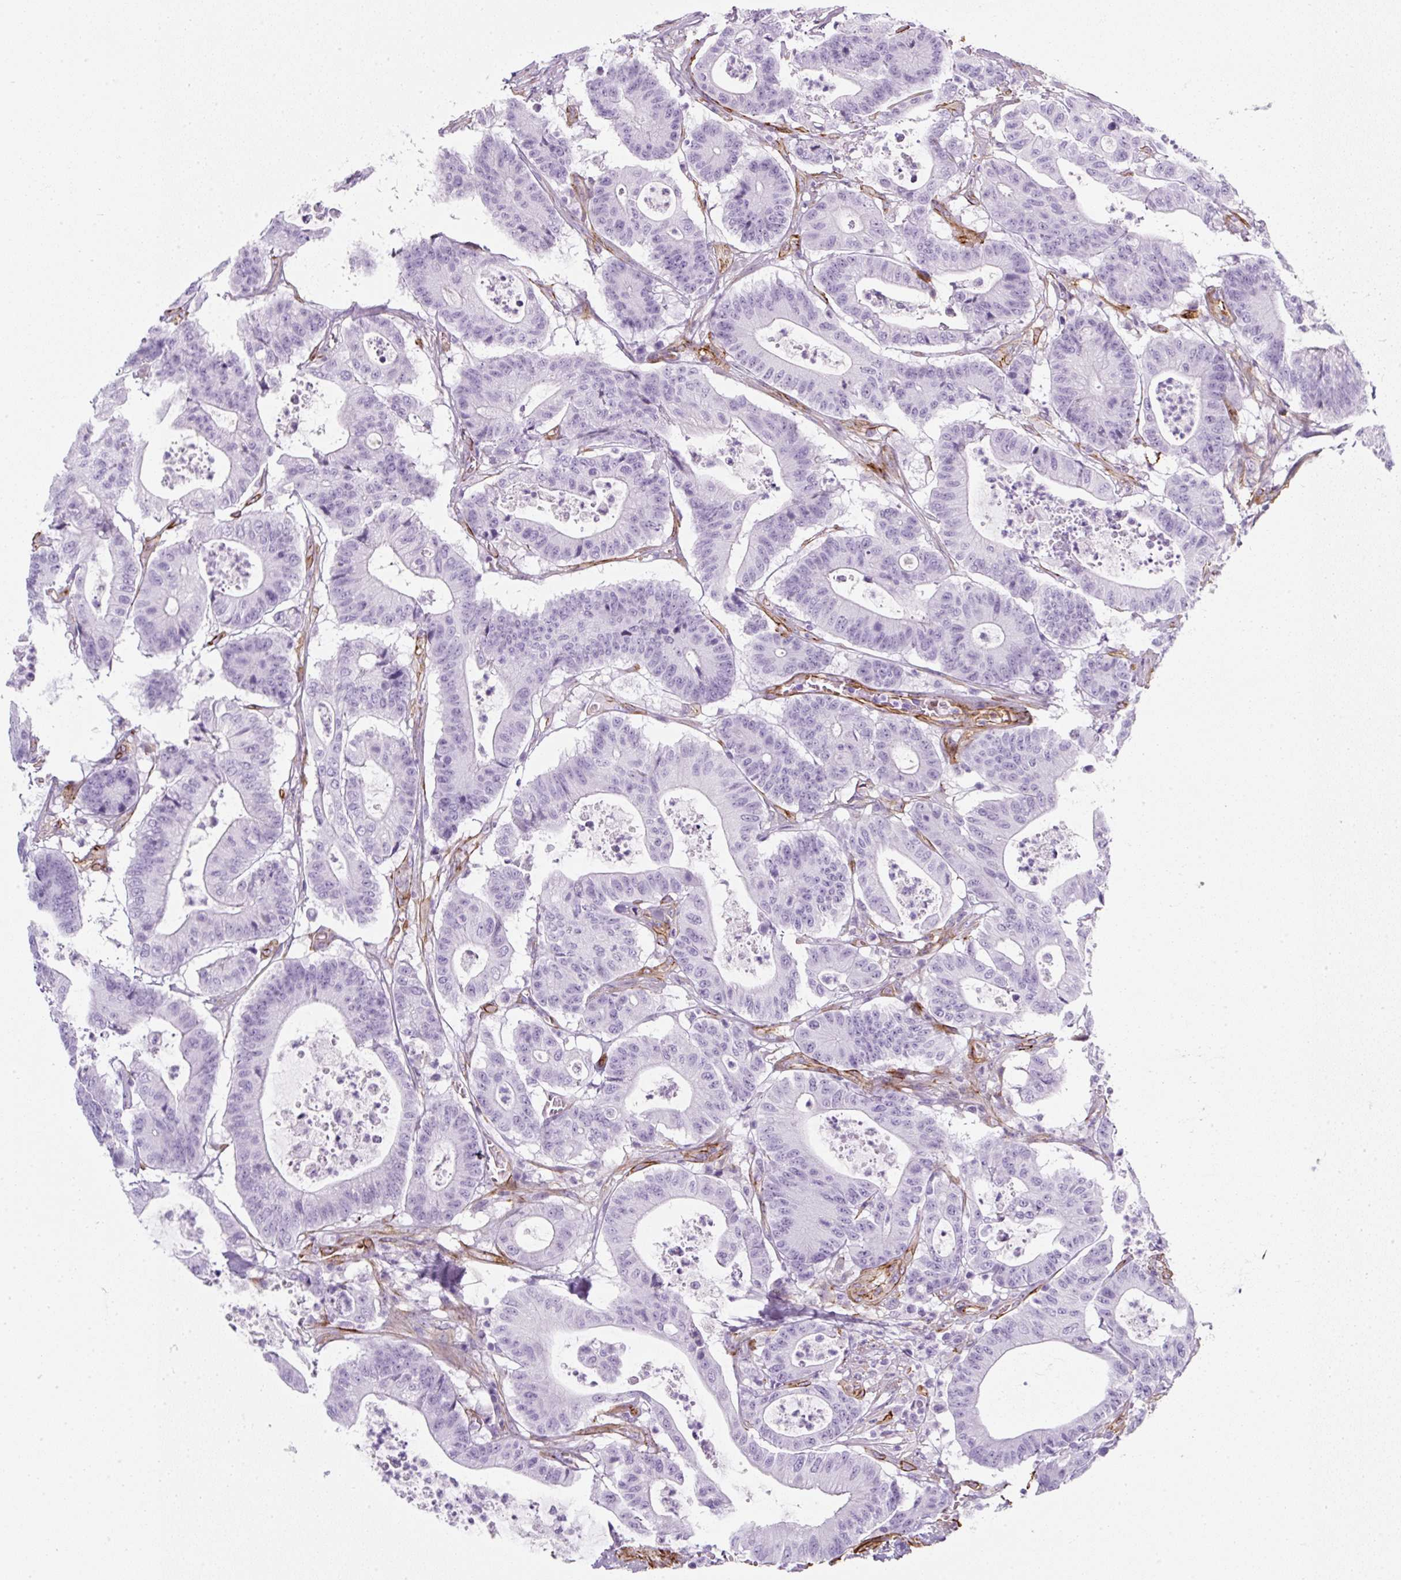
{"staining": {"intensity": "negative", "quantity": "none", "location": "none"}, "tissue": "colorectal cancer", "cell_type": "Tumor cells", "image_type": "cancer", "snomed": [{"axis": "morphology", "description": "Adenocarcinoma, NOS"}, {"axis": "topography", "description": "Colon"}], "caption": "IHC photomicrograph of neoplastic tissue: human colorectal cancer stained with DAB shows no significant protein expression in tumor cells.", "gene": "CAVIN3", "patient": {"sex": "female", "age": 84}}